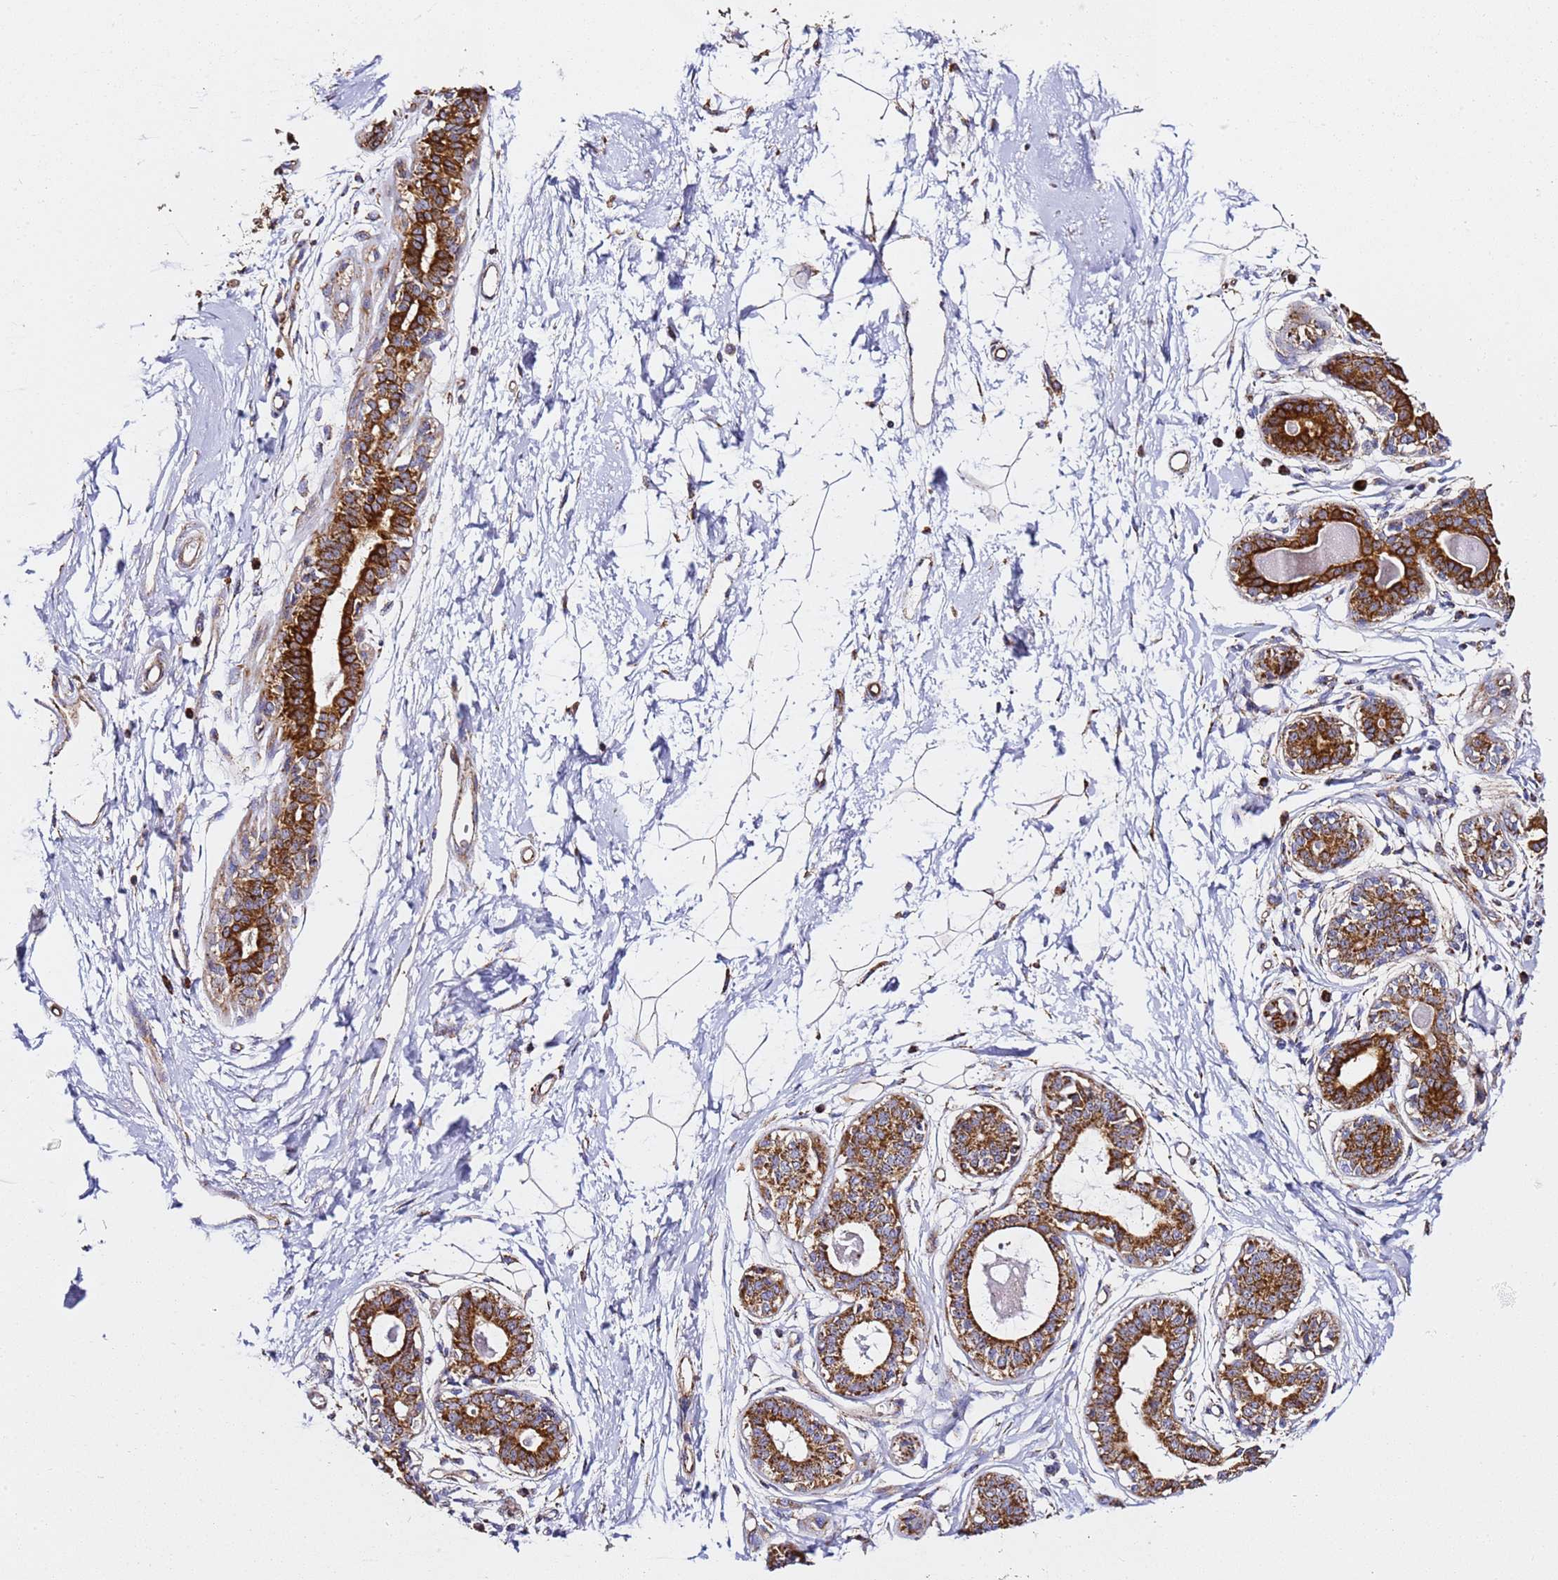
{"staining": {"intensity": "weak", "quantity": "25%-75%", "location": "cytoplasmic/membranous"}, "tissue": "breast", "cell_type": "Adipocytes", "image_type": "normal", "snomed": [{"axis": "morphology", "description": "Normal tissue, NOS"}, {"axis": "topography", "description": "Breast"}], "caption": "High-magnification brightfield microscopy of normal breast stained with DAB (brown) and counterstained with hematoxylin (blue). adipocytes exhibit weak cytoplasmic/membranous positivity is seen in approximately25%-75% of cells.", "gene": "NDUFA3", "patient": {"sex": "female", "age": 45}}